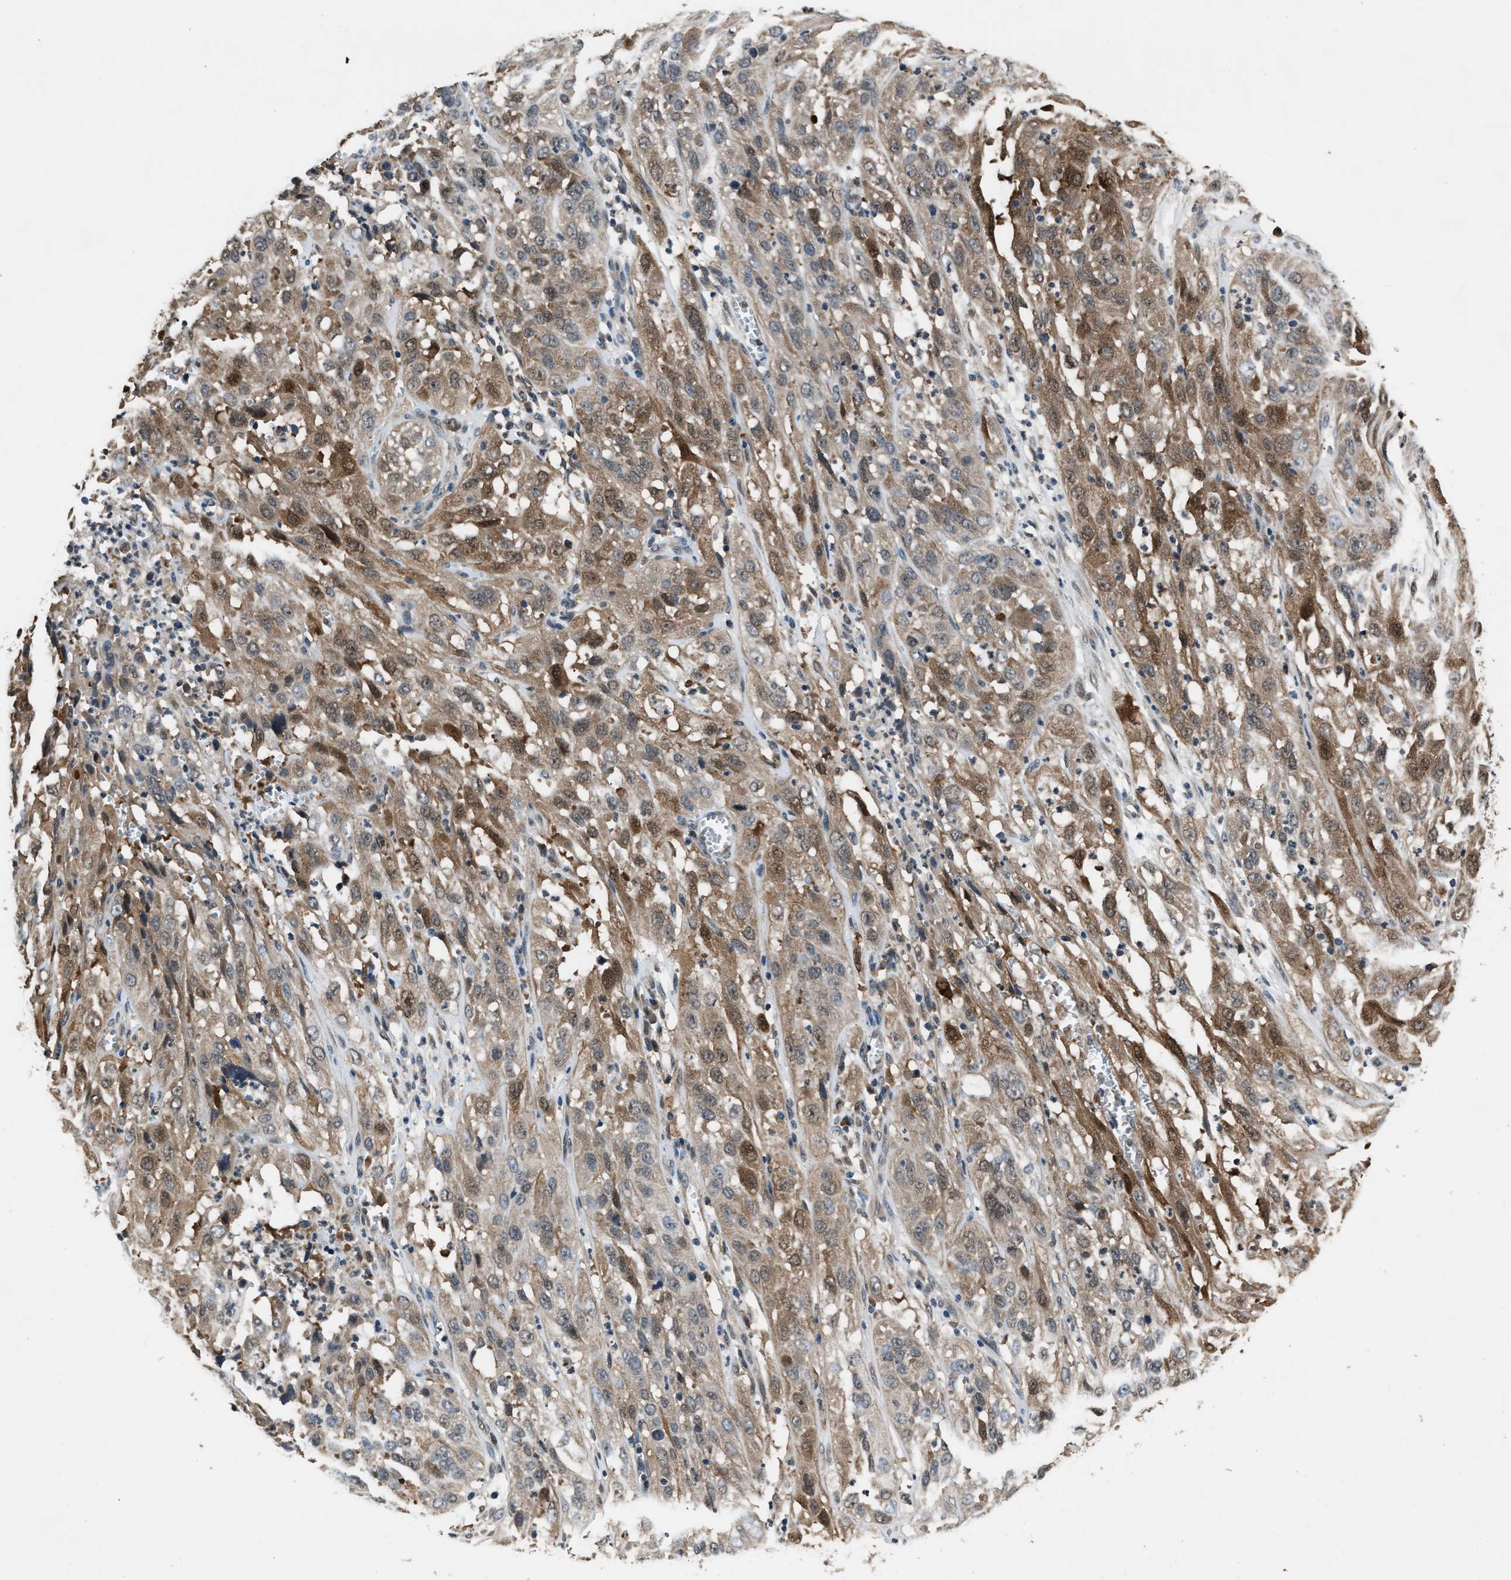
{"staining": {"intensity": "moderate", "quantity": "25%-75%", "location": "cytoplasmic/membranous,nuclear"}, "tissue": "cervical cancer", "cell_type": "Tumor cells", "image_type": "cancer", "snomed": [{"axis": "morphology", "description": "Squamous cell carcinoma, NOS"}, {"axis": "topography", "description": "Cervix"}], "caption": "IHC of cervical cancer (squamous cell carcinoma) demonstrates medium levels of moderate cytoplasmic/membranous and nuclear expression in about 25%-75% of tumor cells.", "gene": "TP53I3", "patient": {"sex": "female", "age": 32}}